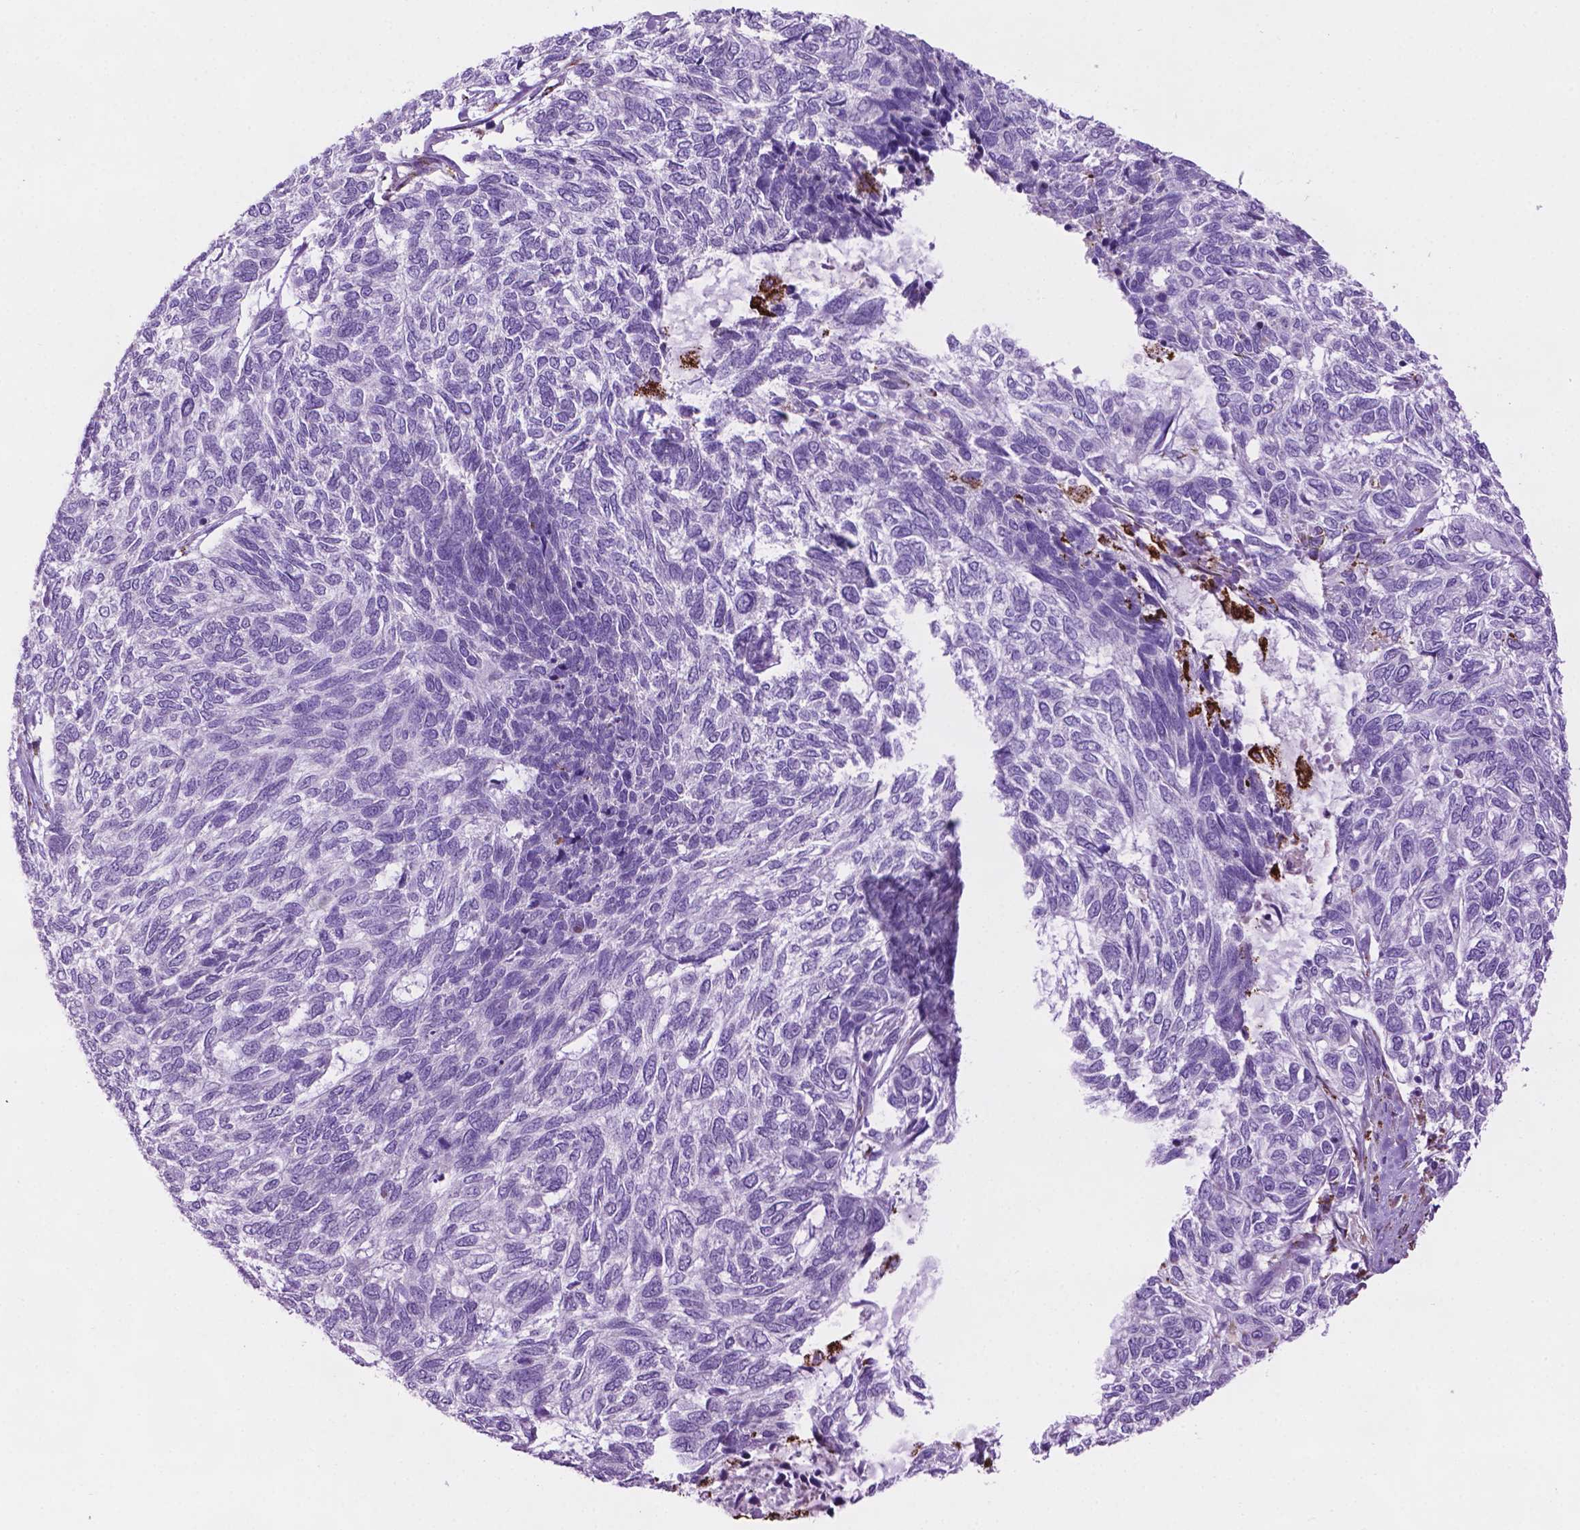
{"staining": {"intensity": "negative", "quantity": "none", "location": "none"}, "tissue": "skin cancer", "cell_type": "Tumor cells", "image_type": "cancer", "snomed": [{"axis": "morphology", "description": "Basal cell carcinoma"}, {"axis": "topography", "description": "Skin"}], "caption": "The IHC histopathology image has no significant expression in tumor cells of skin cancer (basal cell carcinoma) tissue.", "gene": "TMEM132E", "patient": {"sex": "female", "age": 65}}